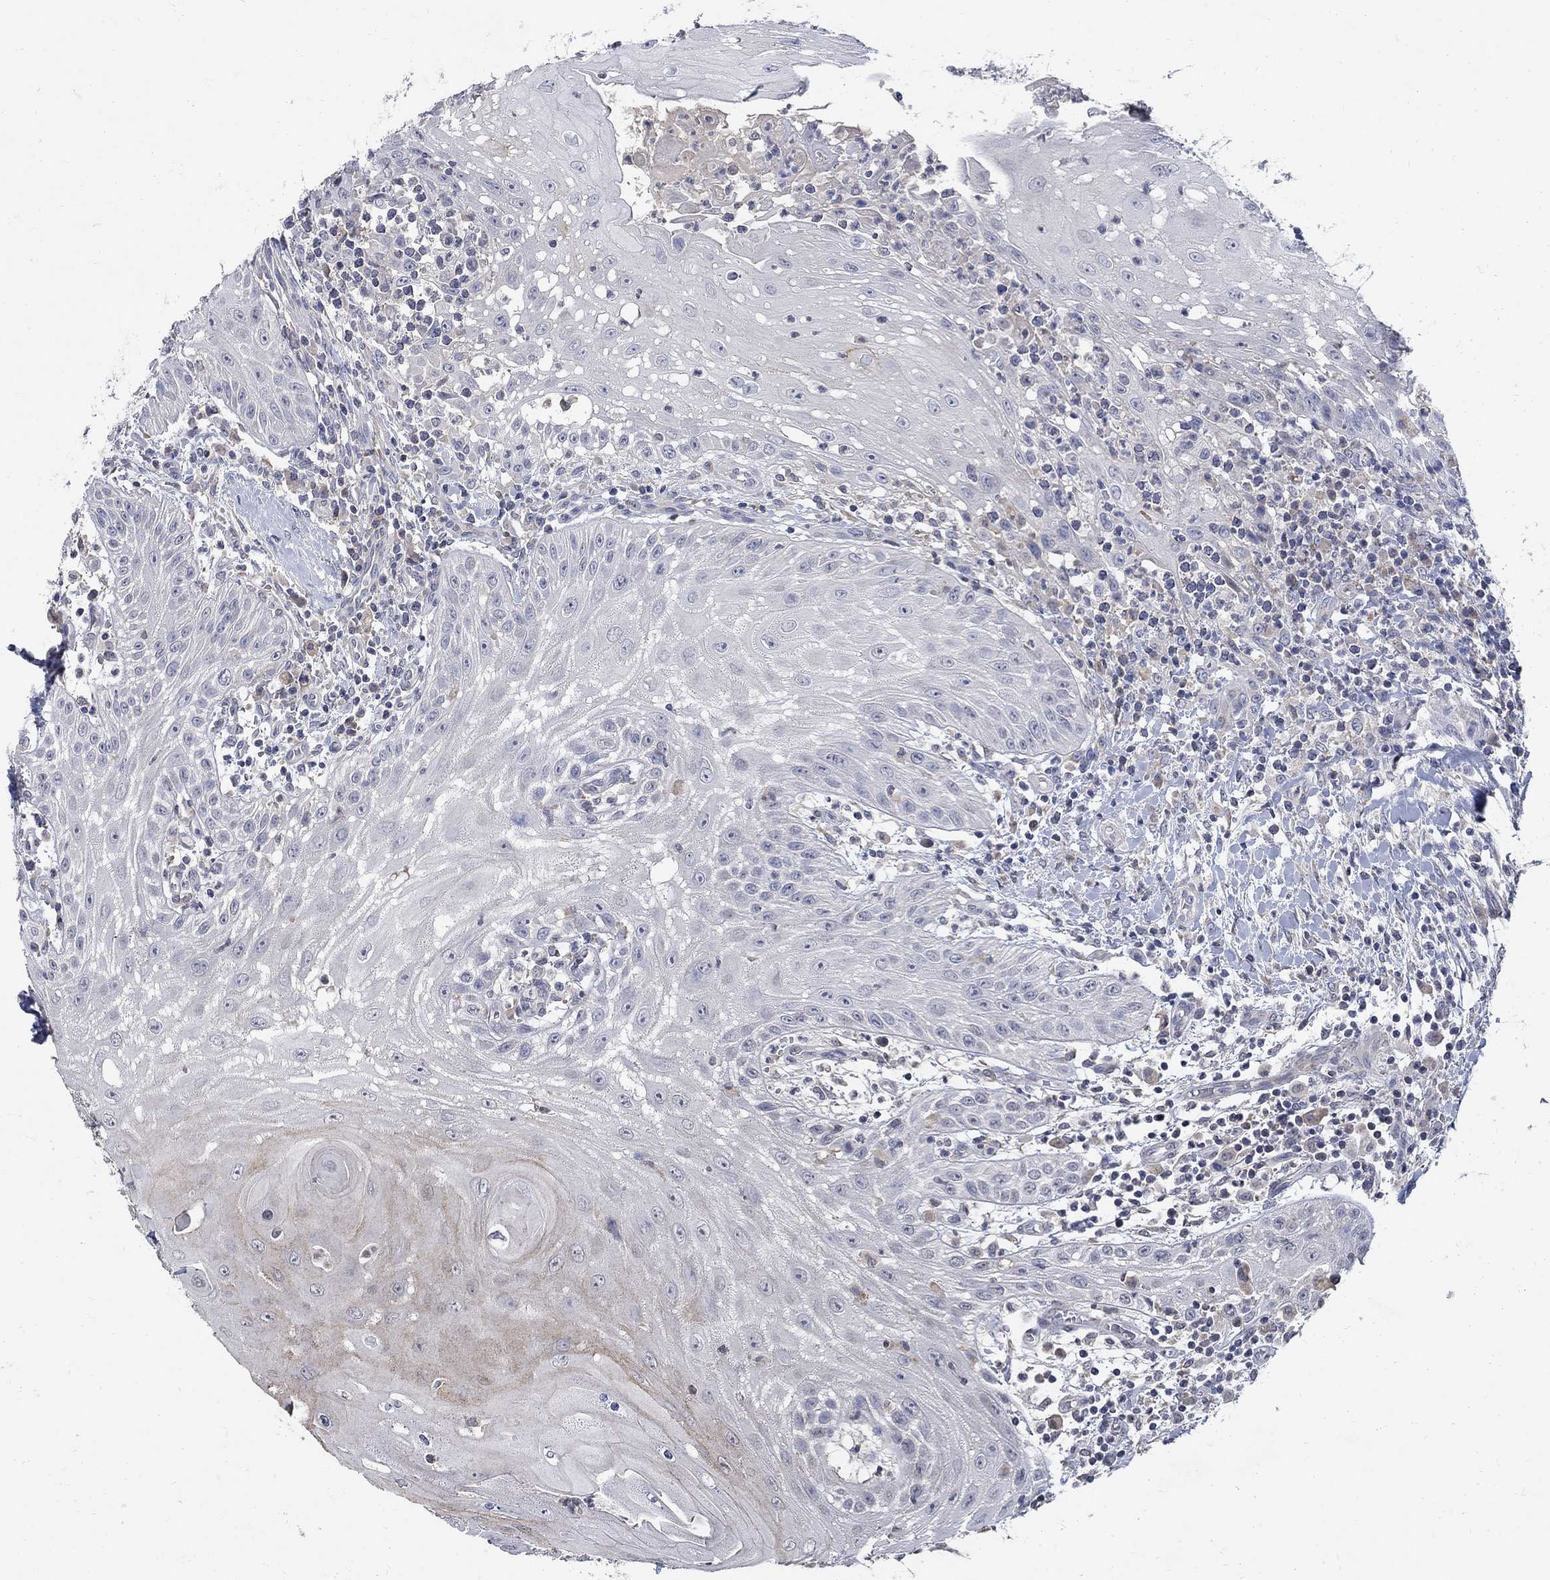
{"staining": {"intensity": "negative", "quantity": "none", "location": "none"}, "tissue": "head and neck cancer", "cell_type": "Tumor cells", "image_type": "cancer", "snomed": [{"axis": "morphology", "description": "Squamous cell carcinoma, NOS"}, {"axis": "topography", "description": "Oral tissue"}, {"axis": "topography", "description": "Head-Neck"}], "caption": "This is an immunohistochemistry micrograph of squamous cell carcinoma (head and neck). There is no positivity in tumor cells.", "gene": "TMEM169", "patient": {"sex": "male", "age": 58}}